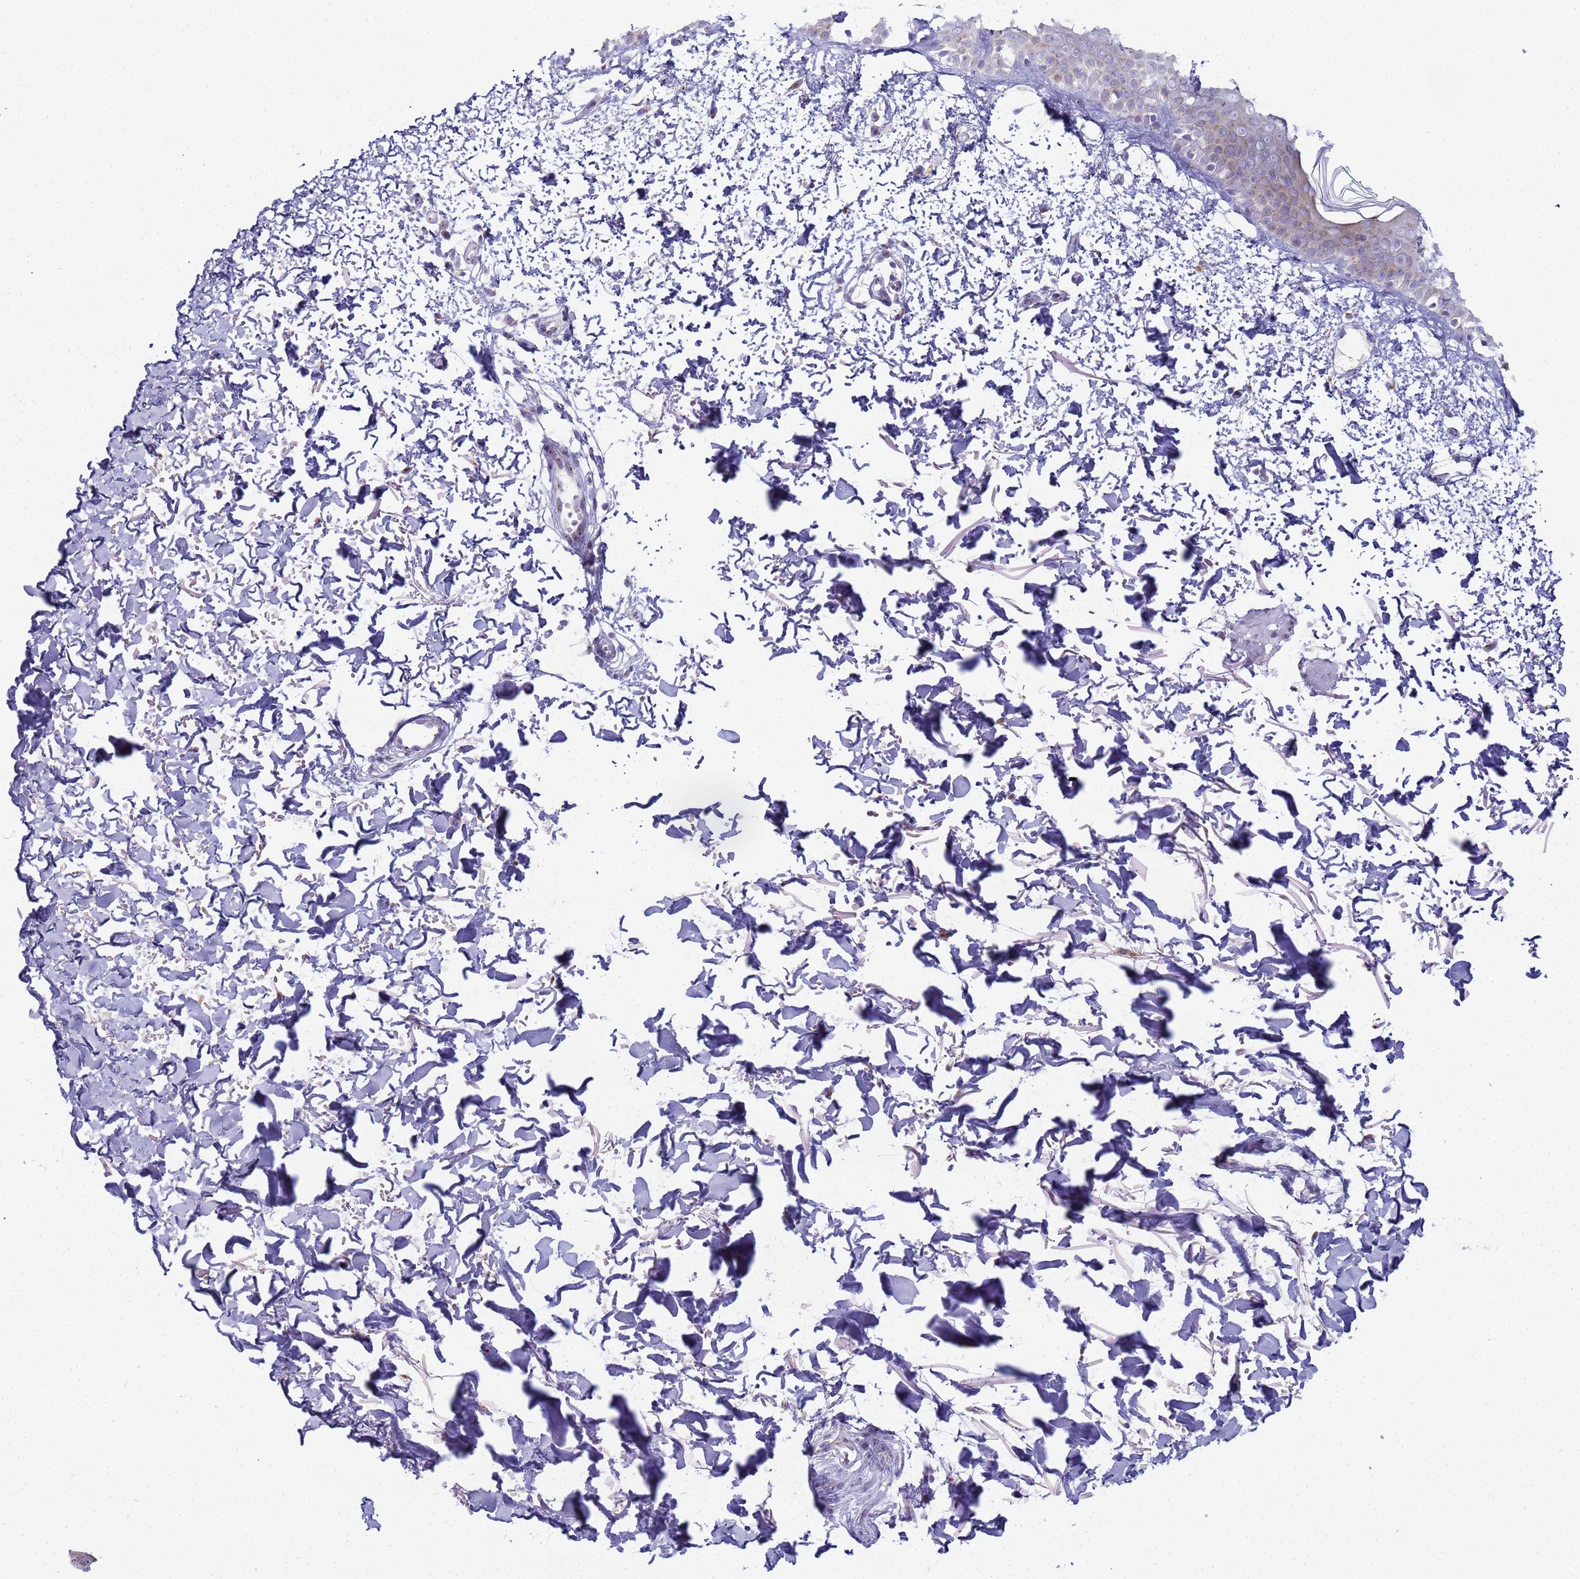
{"staining": {"intensity": "negative", "quantity": "none", "location": "none"}, "tissue": "skin", "cell_type": "Fibroblasts", "image_type": "normal", "snomed": [{"axis": "morphology", "description": "Normal tissue, NOS"}, {"axis": "topography", "description": "Skin"}], "caption": "The immunohistochemistry image has no significant expression in fibroblasts of skin.", "gene": "CR1", "patient": {"sex": "male", "age": 66}}